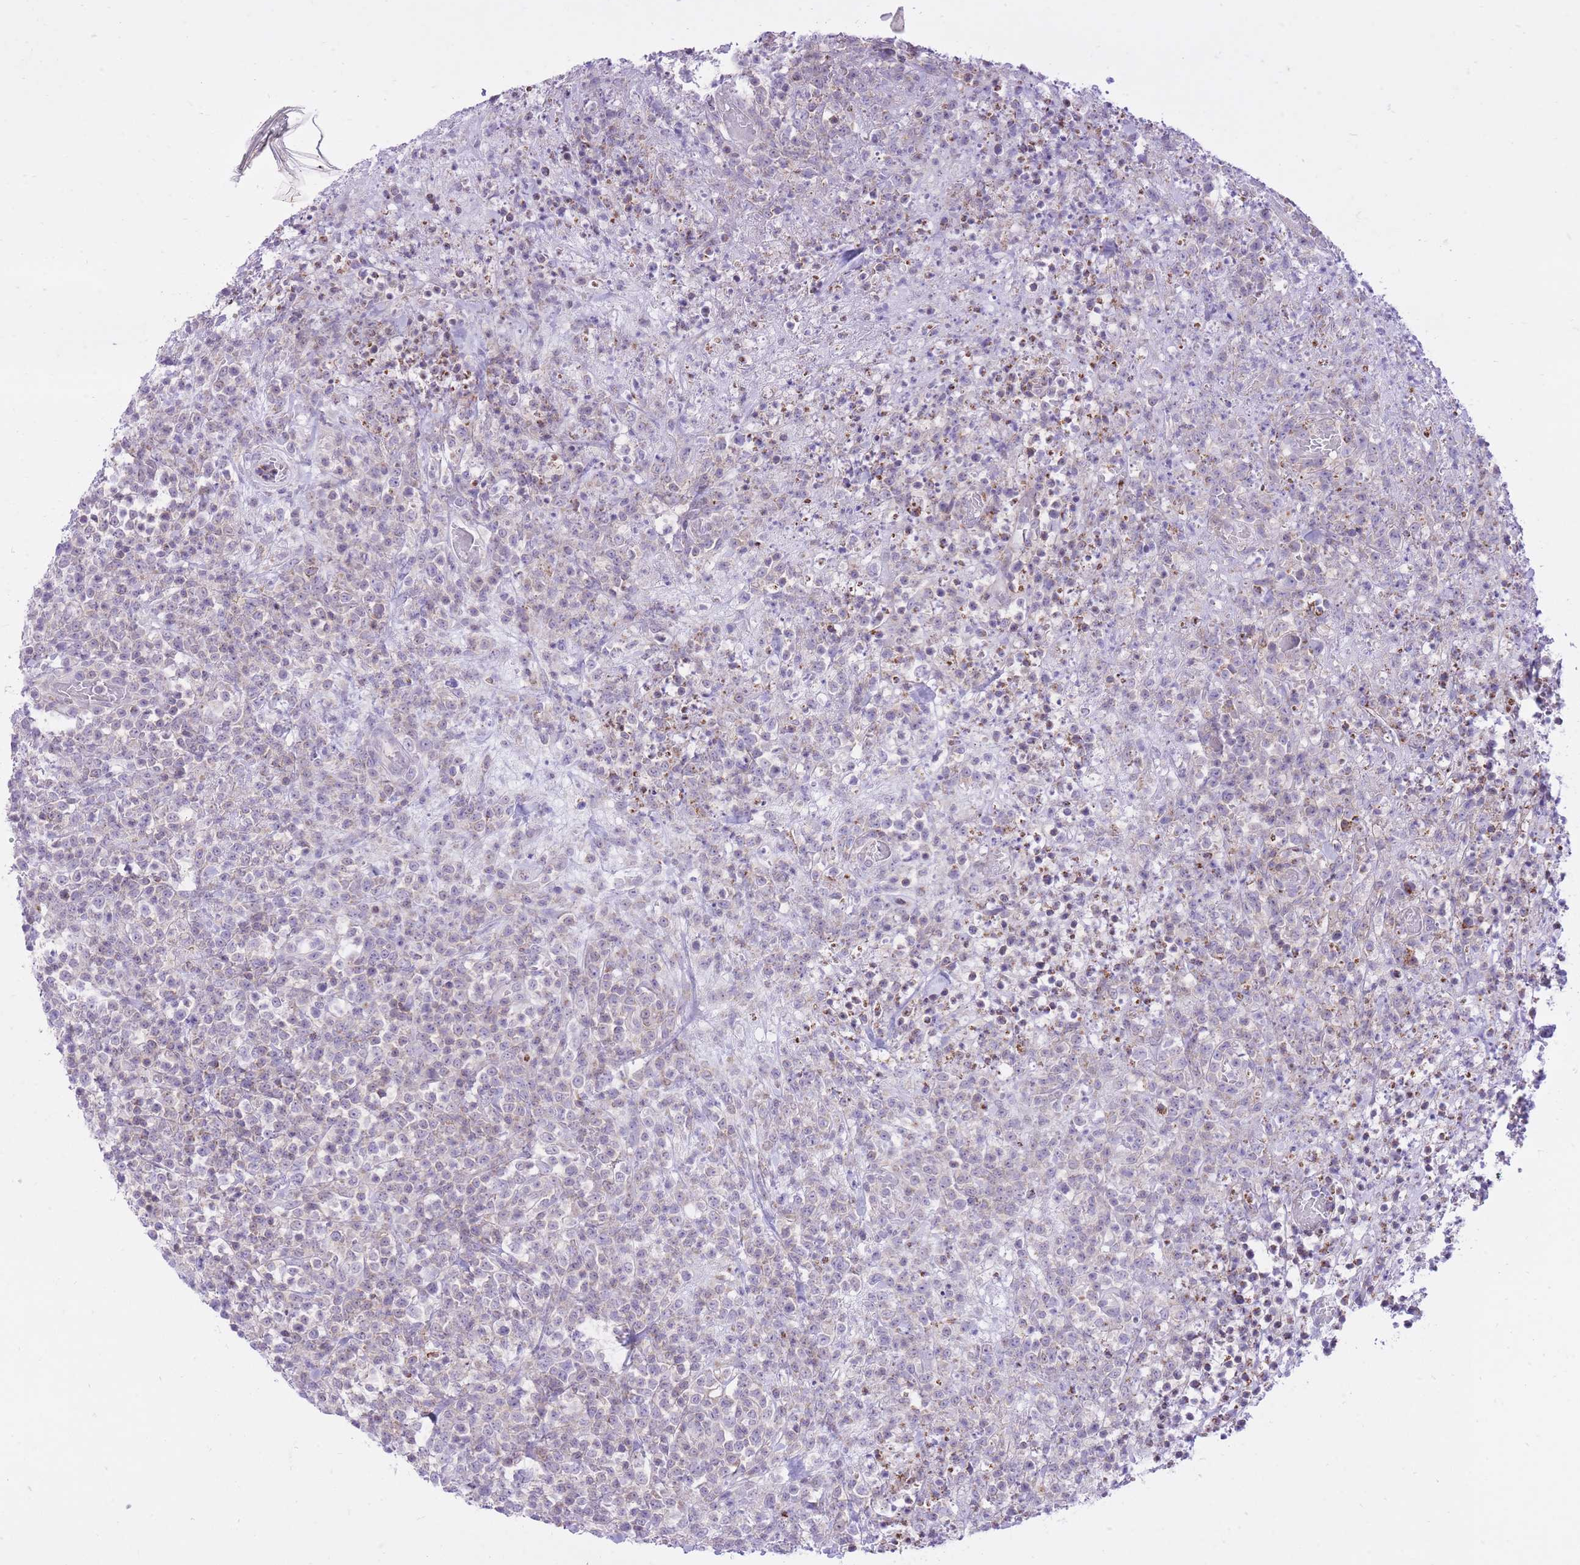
{"staining": {"intensity": "negative", "quantity": "none", "location": "none"}, "tissue": "lymphoma", "cell_type": "Tumor cells", "image_type": "cancer", "snomed": [{"axis": "morphology", "description": "Malignant lymphoma, non-Hodgkin's type, High grade"}, {"axis": "topography", "description": "Colon"}], "caption": "Tumor cells show no significant protein expression in malignant lymphoma, non-Hodgkin's type (high-grade). (DAB immunohistochemistry, high magnification).", "gene": "DENND2D", "patient": {"sex": "female", "age": 53}}